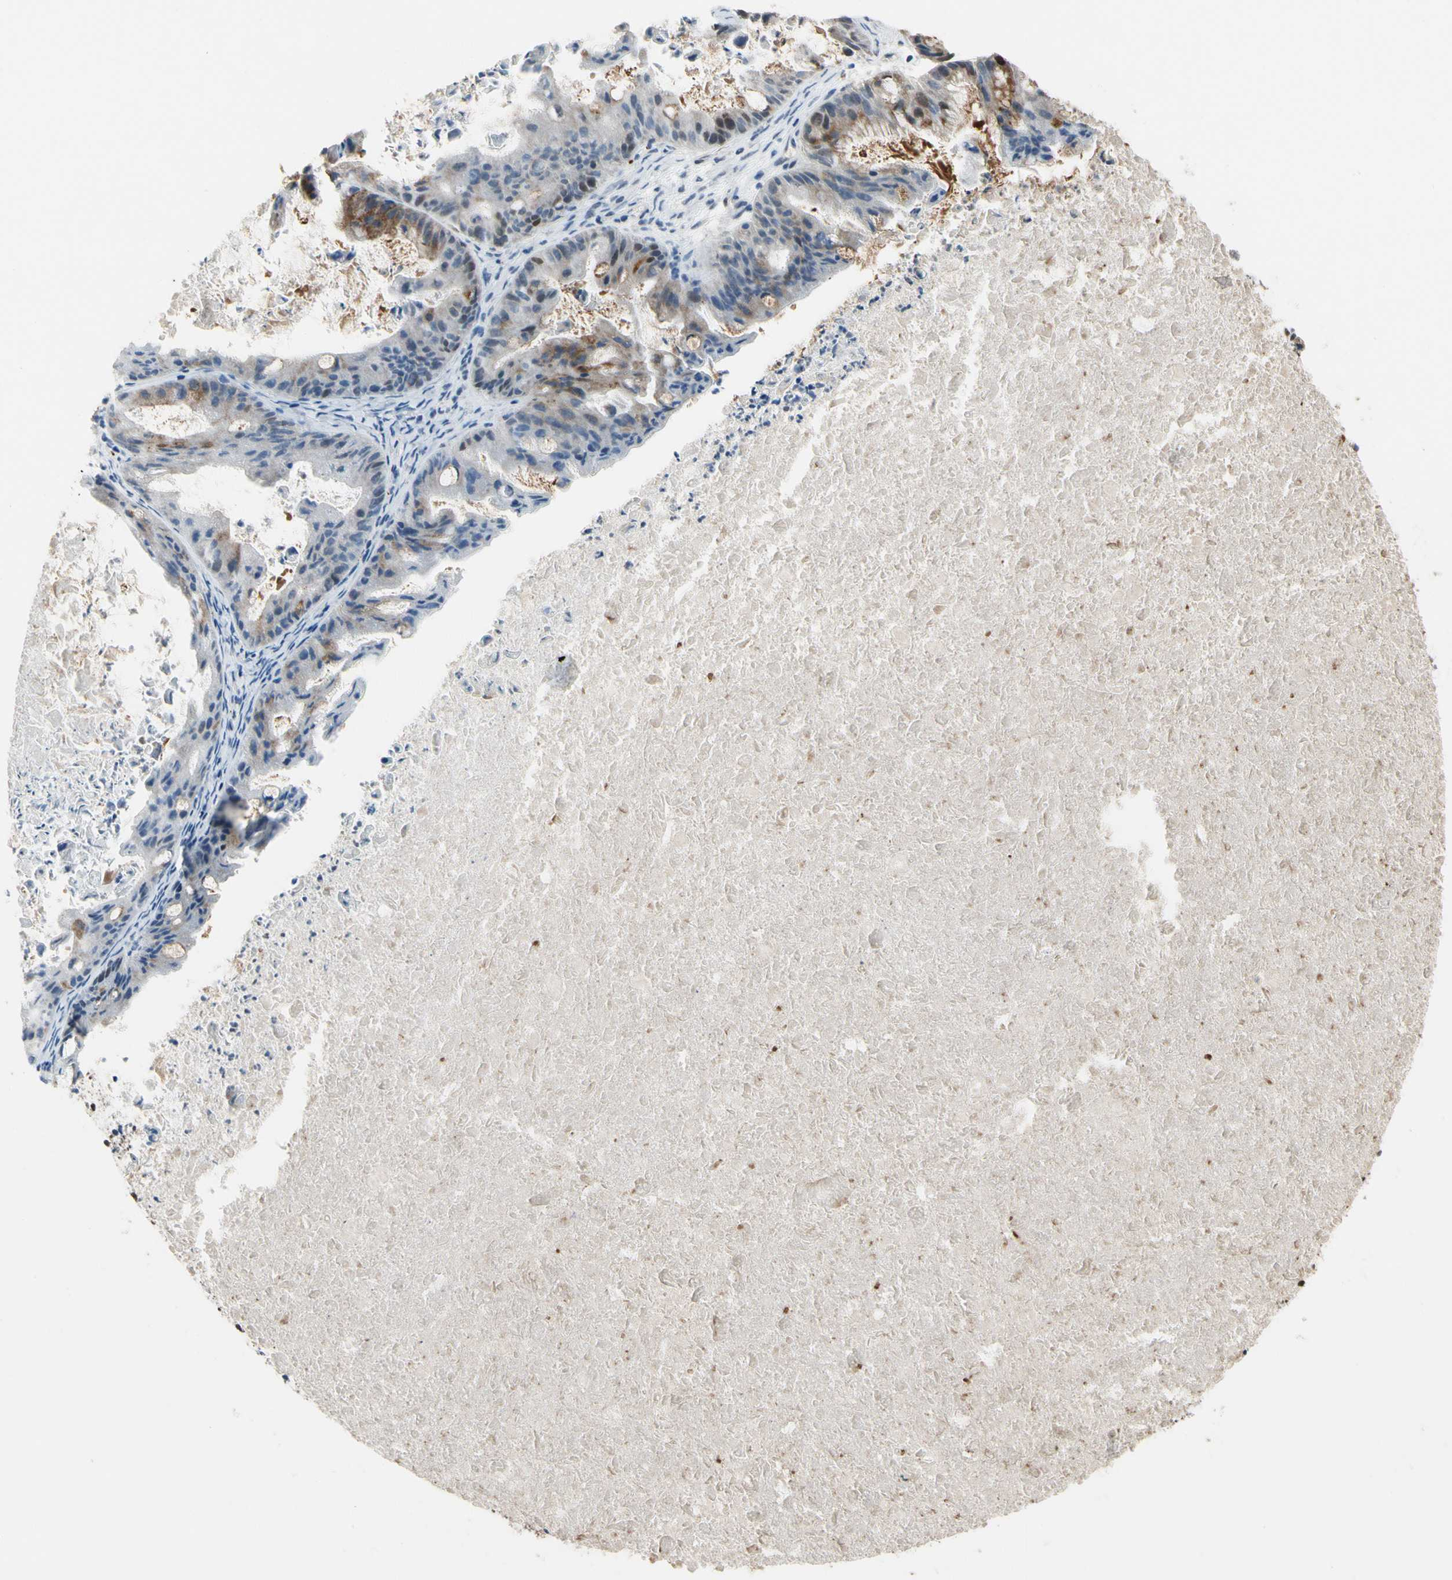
{"staining": {"intensity": "moderate", "quantity": "<25%", "location": "cytoplasmic/membranous"}, "tissue": "ovarian cancer", "cell_type": "Tumor cells", "image_type": "cancer", "snomed": [{"axis": "morphology", "description": "Cystadenocarcinoma, mucinous, NOS"}, {"axis": "topography", "description": "Ovary"}], "caption": "Immunohistochemistry (IHC) histopathology image of human mucinous cystadenocarcinoma (ovarian) stained for a protein (brown), which reveals low levels of moderate cytoplasmic/membranous expression in approximately <25% of tumor cells.", "gene": "ZKSCAN4", "patient": {"sex": "female", "age": 37}}